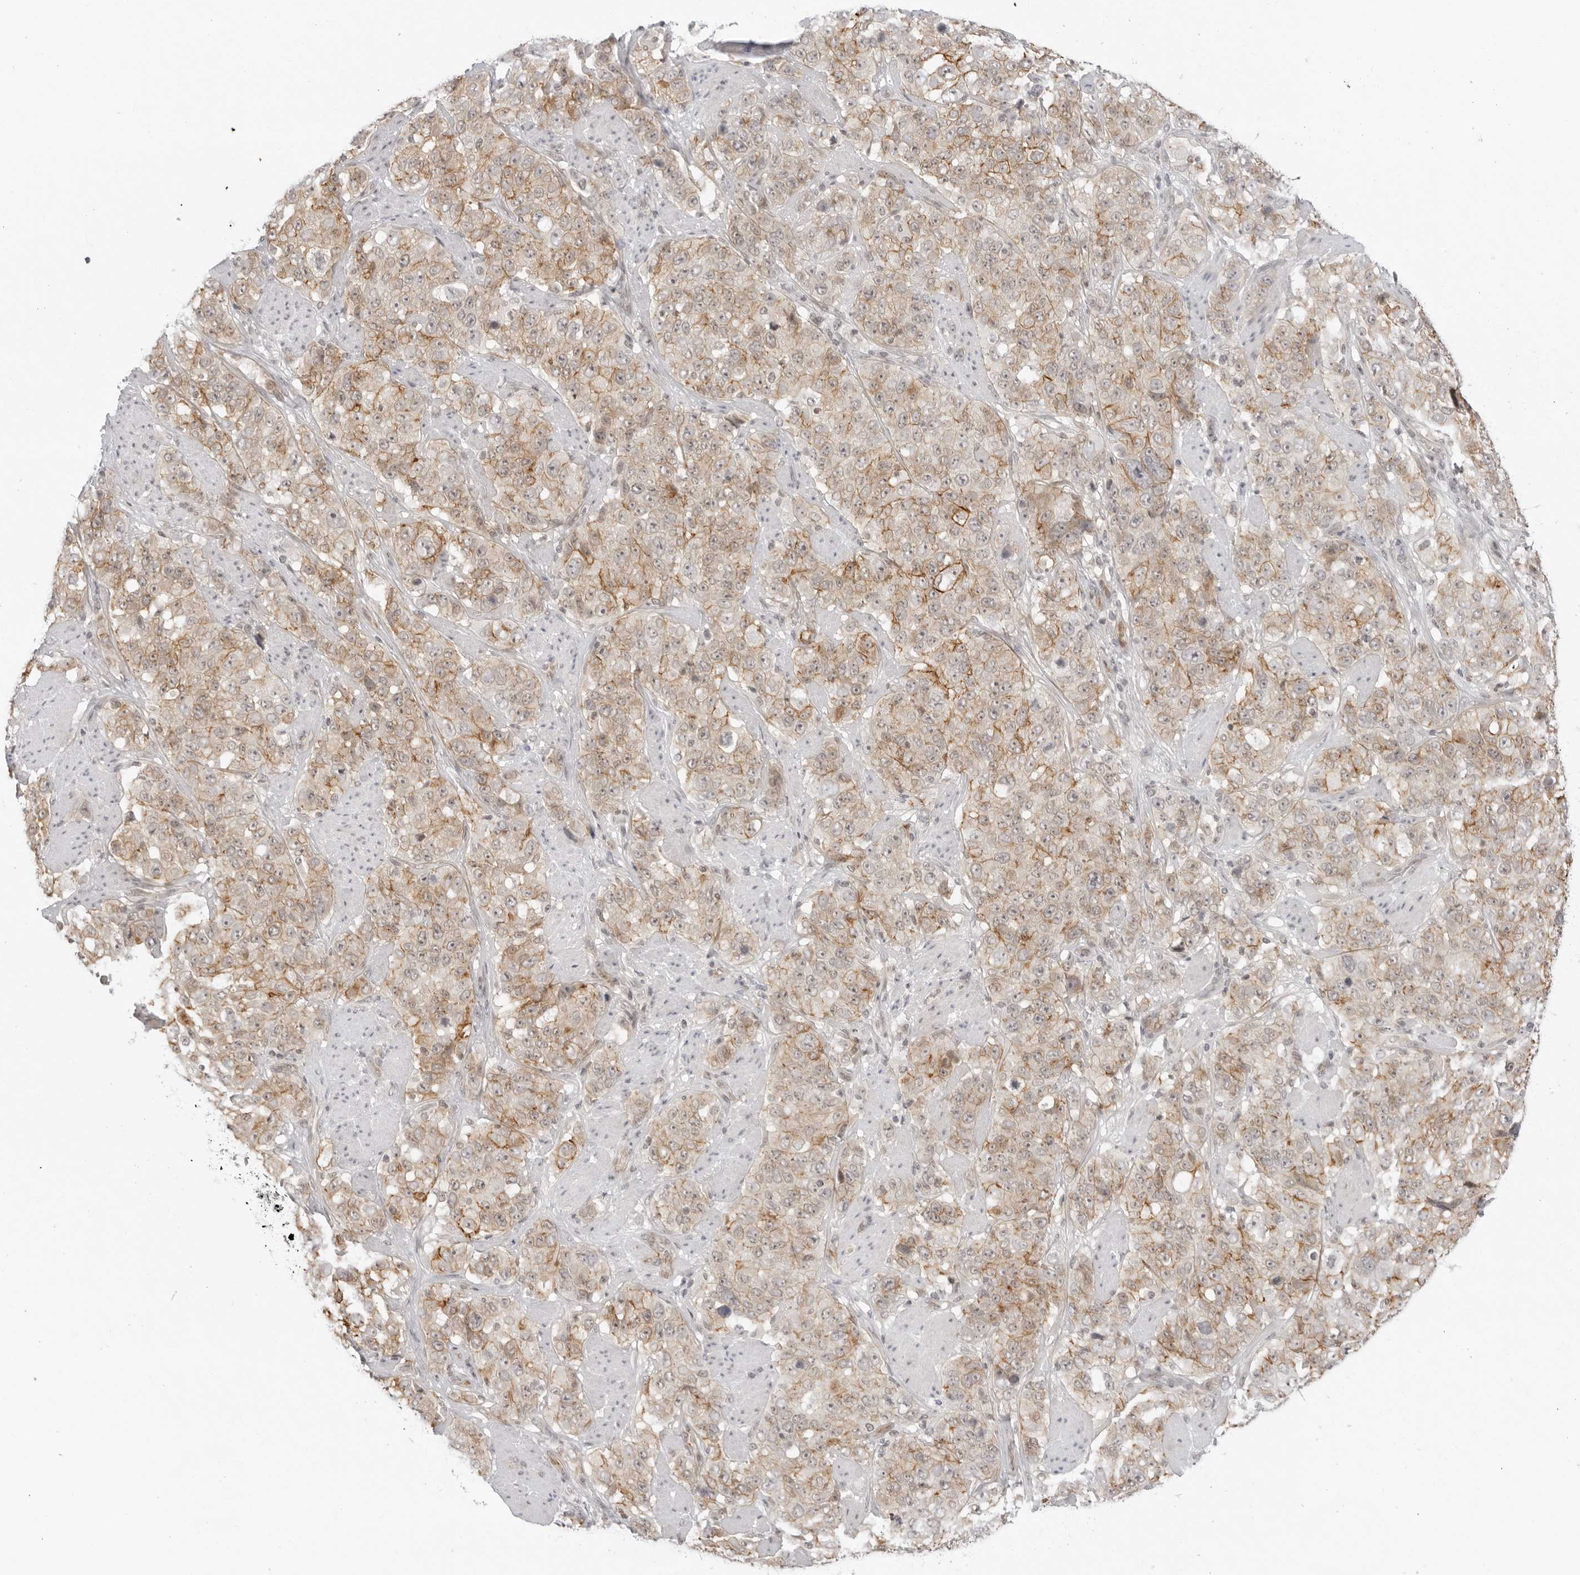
{"staining": {"intensity": "moderate", "quantity": ">75%", "location": "cytoplasmic/membranous"}, "tissue": "stomach cancer", "cell_type": "Tumor cells", "image_type": "cancer", "snomed": [{"axis": "morphology", "description": "Adenocarcinoma, NOS"}, {"axis": "topography", "description": "Stomach"}], "caption": "DAB immunohistochemical staining of stomach cancer displays moderate cytoplasmic/membranous protein positivity in about >75% of tumor cells.", "gene": "TRAPPC3", "patient": {"sex": "male", "age": 48}}